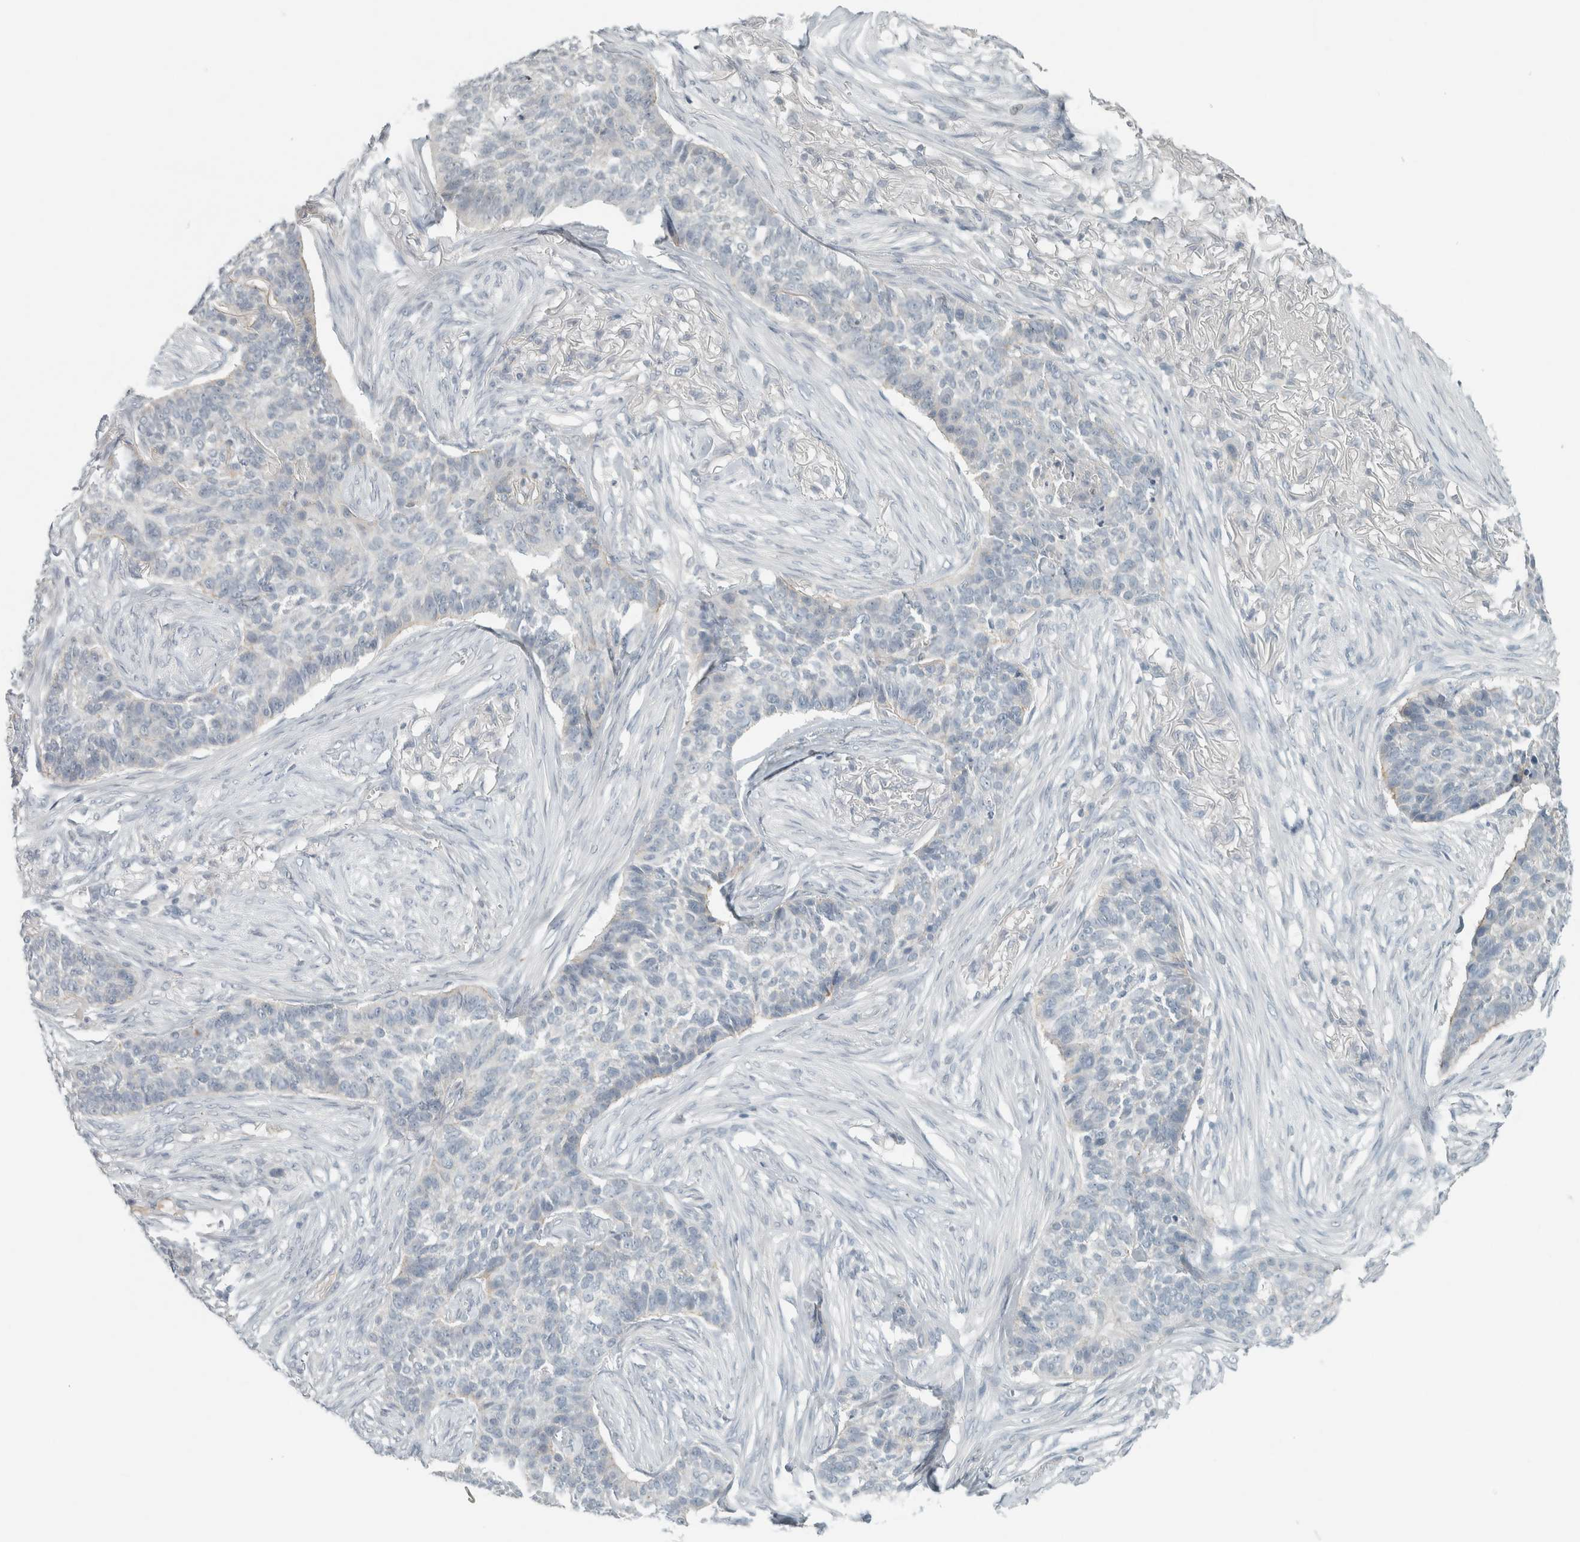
{"staining": {"intensity": "negative", "quantity": "none", "location": "none"}, "tissue": "skin cancer", "cell_type": "Tumor cells", "image_type": "cancer", "snomed": [{"axis": "morphology", "description": "Basal cell carcinoma"}, {"axis": "topography", "description": "Skin"}], "caption": "This is an immunohistochemistry micrograph of basal cell carcinoma (skin). There is no staining in tumor cells.", "gene": "TRIT1", "patient": {"sex": "male", "age": 85}}